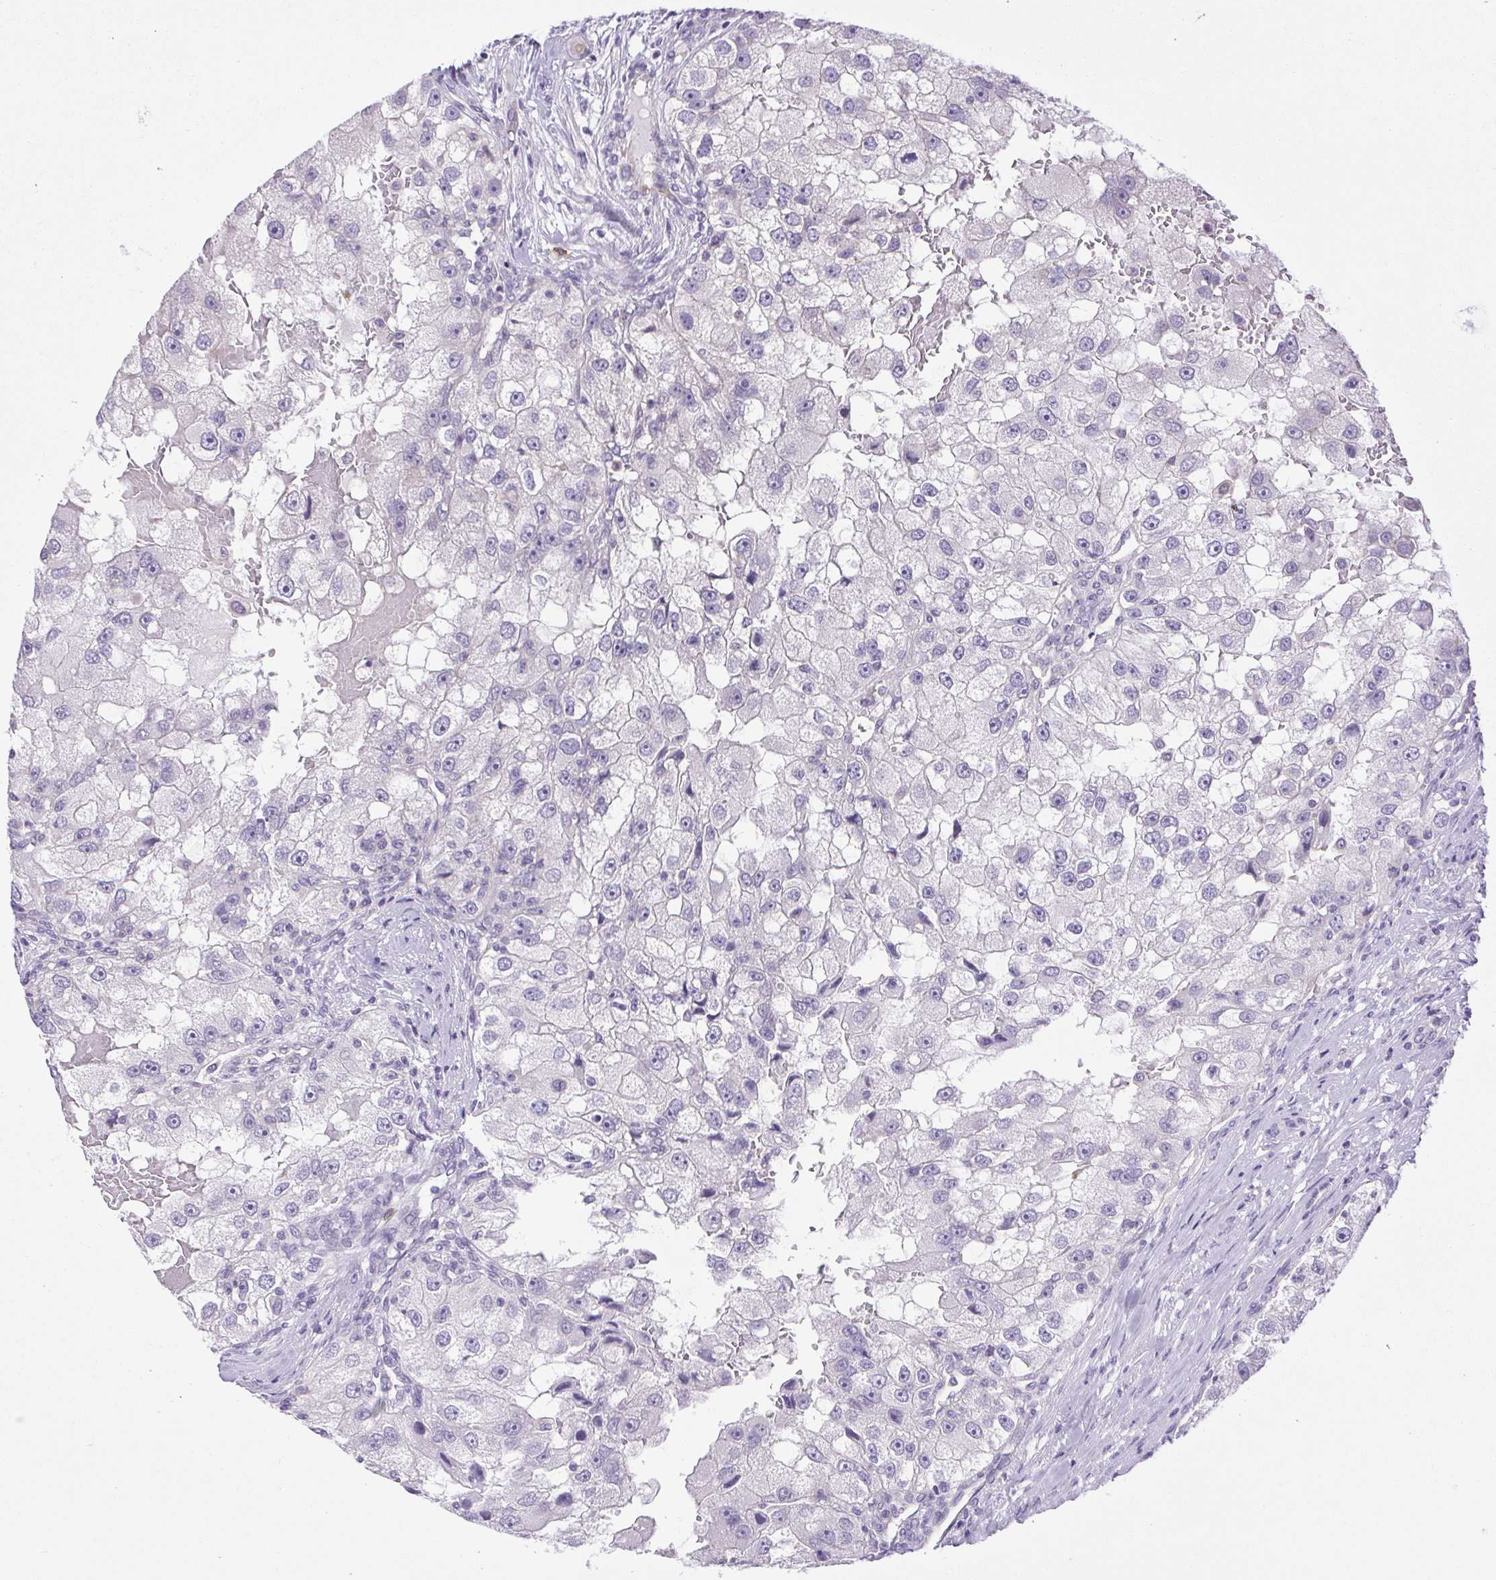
{"staining": {"intensity": "negative", "quantity": "none", "location": "none"}, "tissue": "renal cancer", "cell_type": "Tumor cells", "image_type": "cancer", "snomed": [{"axis": "morphology", "description": "Adenocarcinoma, NOS"}, {"axis": "topography", "description": "Kidney"}], "caption": "Protein analysis of adenocarcinoma (renal) displays no significant positivity in tumor cells.", "gene": "FAM177B", "patient": {"sex": "male", "age": 63}}